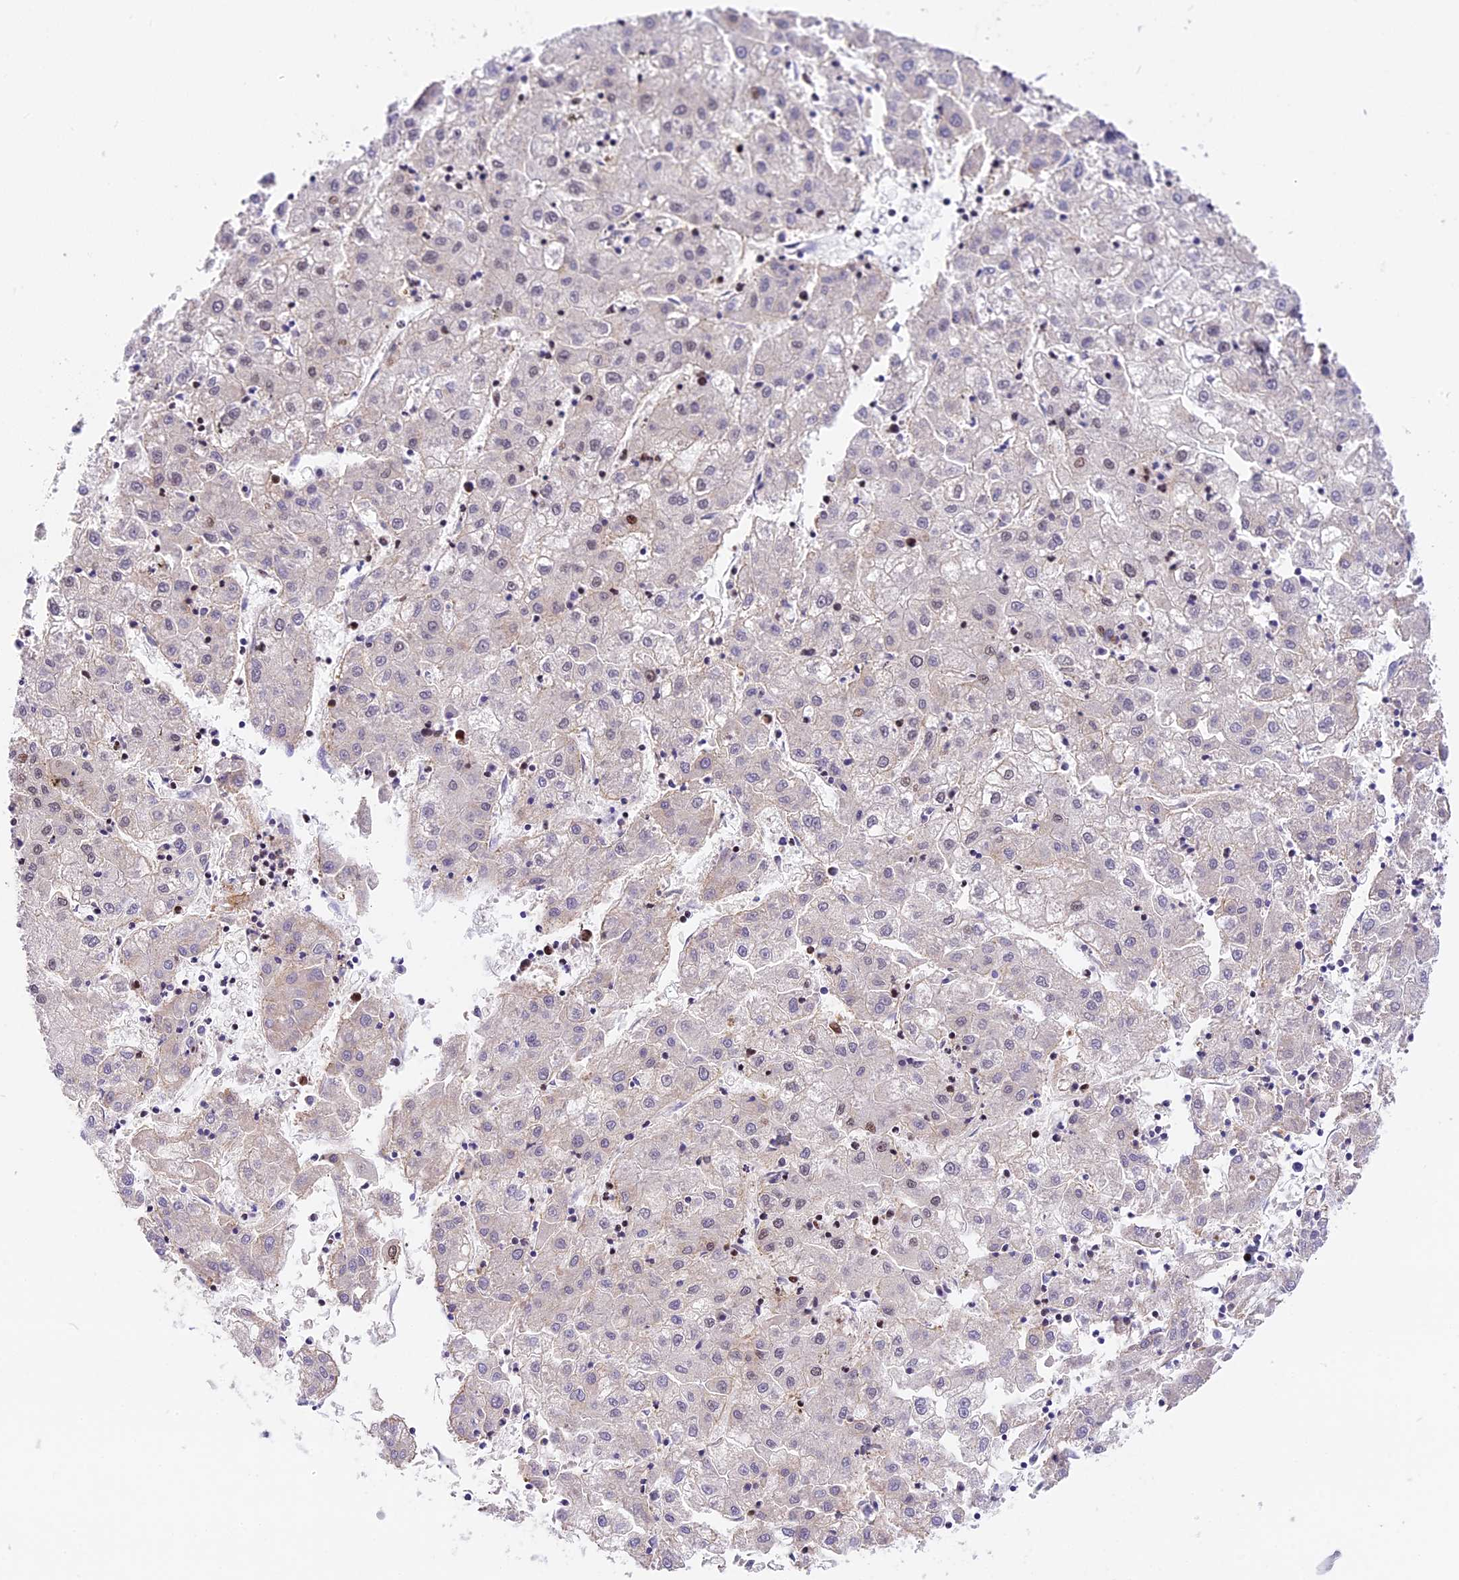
{"staining": {"intensity": "weak", "quantity": "<25%", "location": "nuclear"}, "tissue": "liver cancer", "cell_type": "Tumor cells", "image_type": "cancer", "snomed": [{"axis": "morphology", "description": "Carcinoma, Hepatocellular, NOS"}, {"axis": "topography", "description": "Liver"}], "caption": "A micrograph of liver cancer stained for a protein reveals no brown staining in tumor cells.", "gene": "SBNO1", "patient": {"sex": "male", "age": 72}}